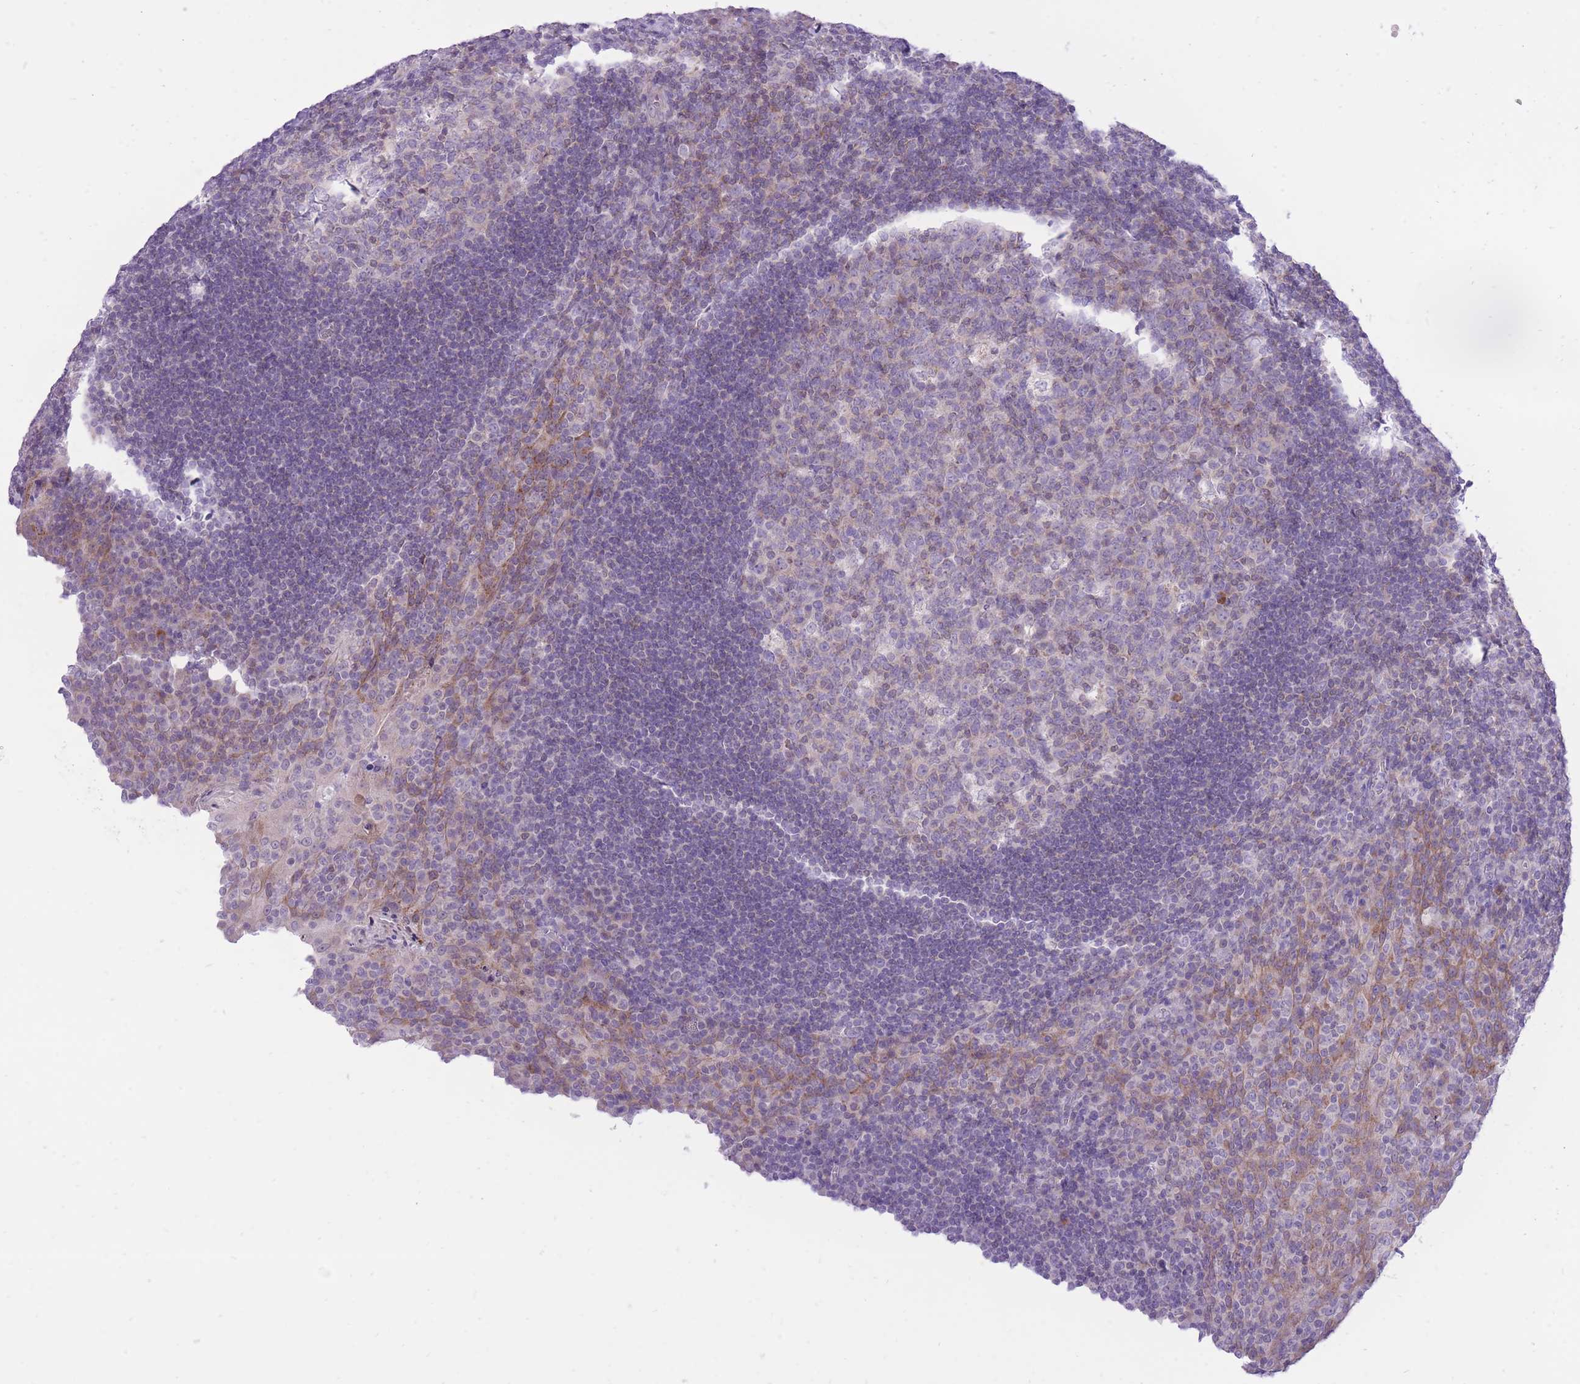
{"staining": {"intensity": "negative", "quantity": "none", "location": "none"}, "tissue": "tonsil", "cell_type": "Germinal center cells", "image_type": "normal", "snomed": [{"axis": "morphology", "description": "Normal tissue, NOS"}, {"axis": "topography", "description": "Tonsil"}], "caption": "DAB immunohistochemical staining of unremarkable human tonsil displays no significant staining in germinal center cells.", "gene": "DENND2D", "patient": {"sex": "male", "age": 17}}